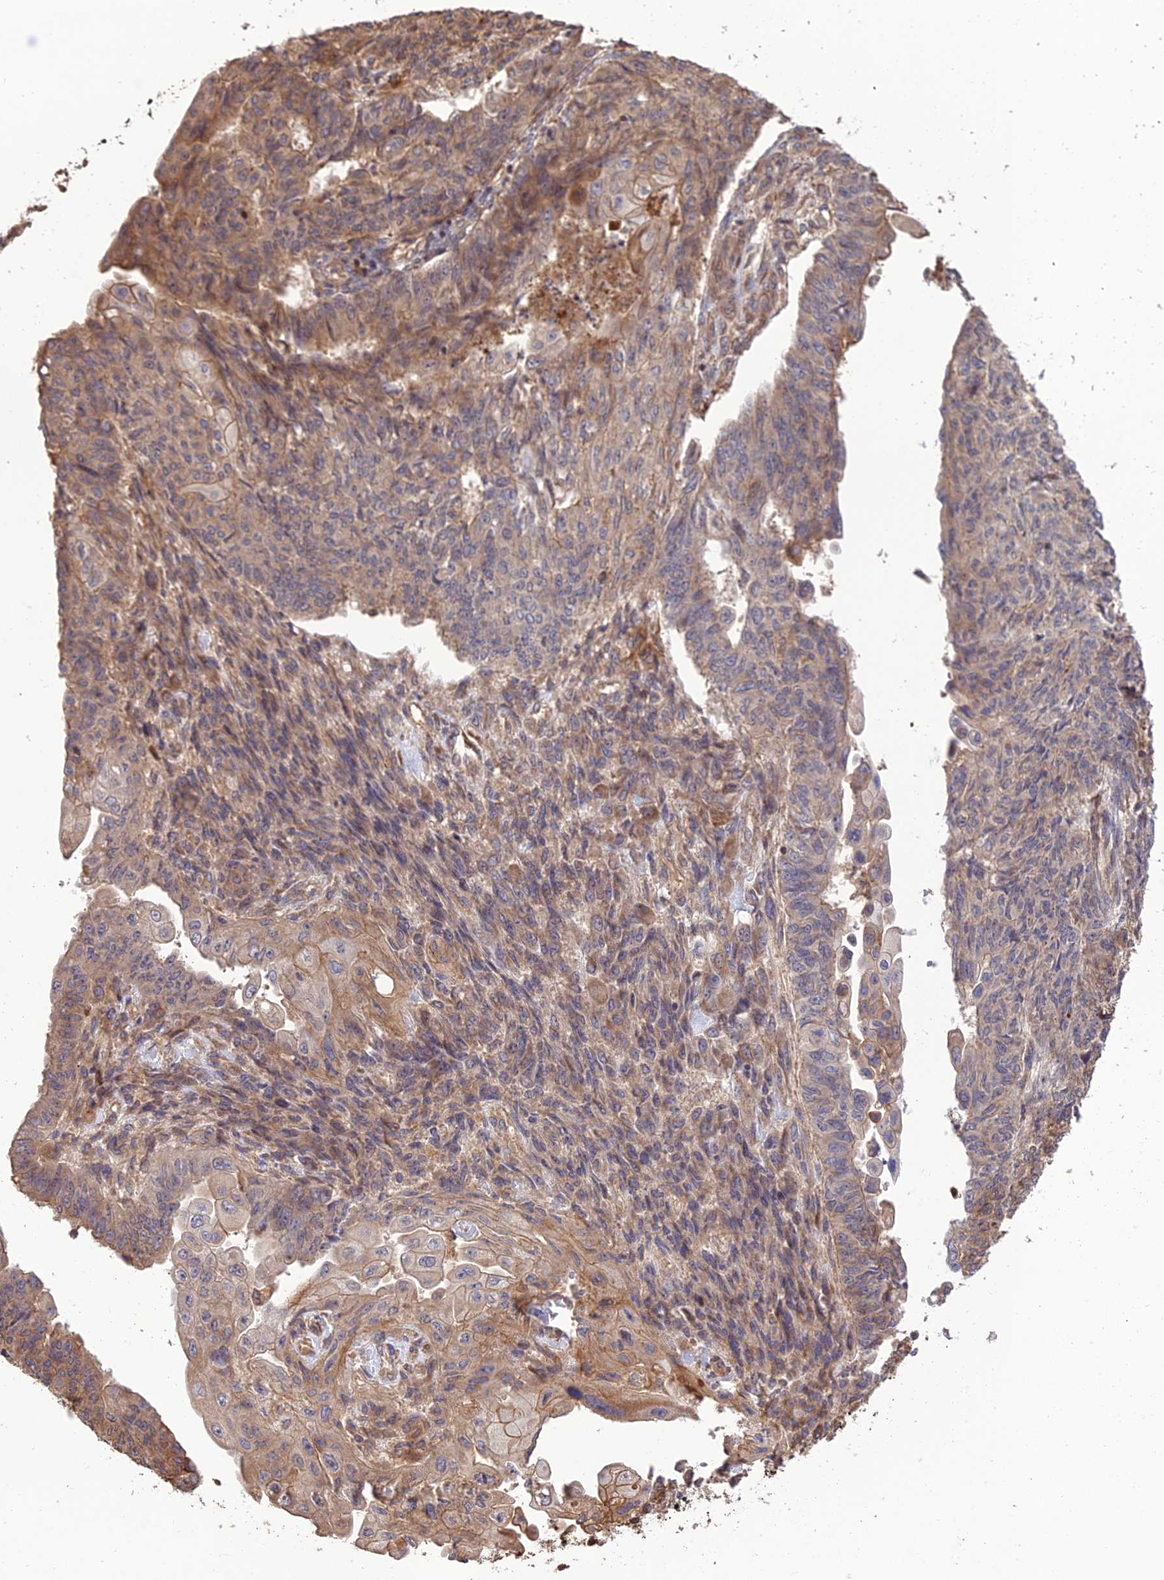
{"staining": {"intensity": "moderate", "quantity": "<25%", "location": "cytoplasmic/membranous"}, "tissue": "endometrial cancer", "cell_type": "Tumor cells", "image_type": "cancer", "snomed": [{"axis": "morphology", "description": "Adenocarcinoma, NOS"}, {"axis": "topography", "description": "Endometrium"}], "caption": "Endometrial adenocarcinoma stained for a protein exhibits moderate cytoplasmic/membranous positivity in tumor cells.", "gene": "CREBL2", "patient": {"sex": "female", "age": 32}}